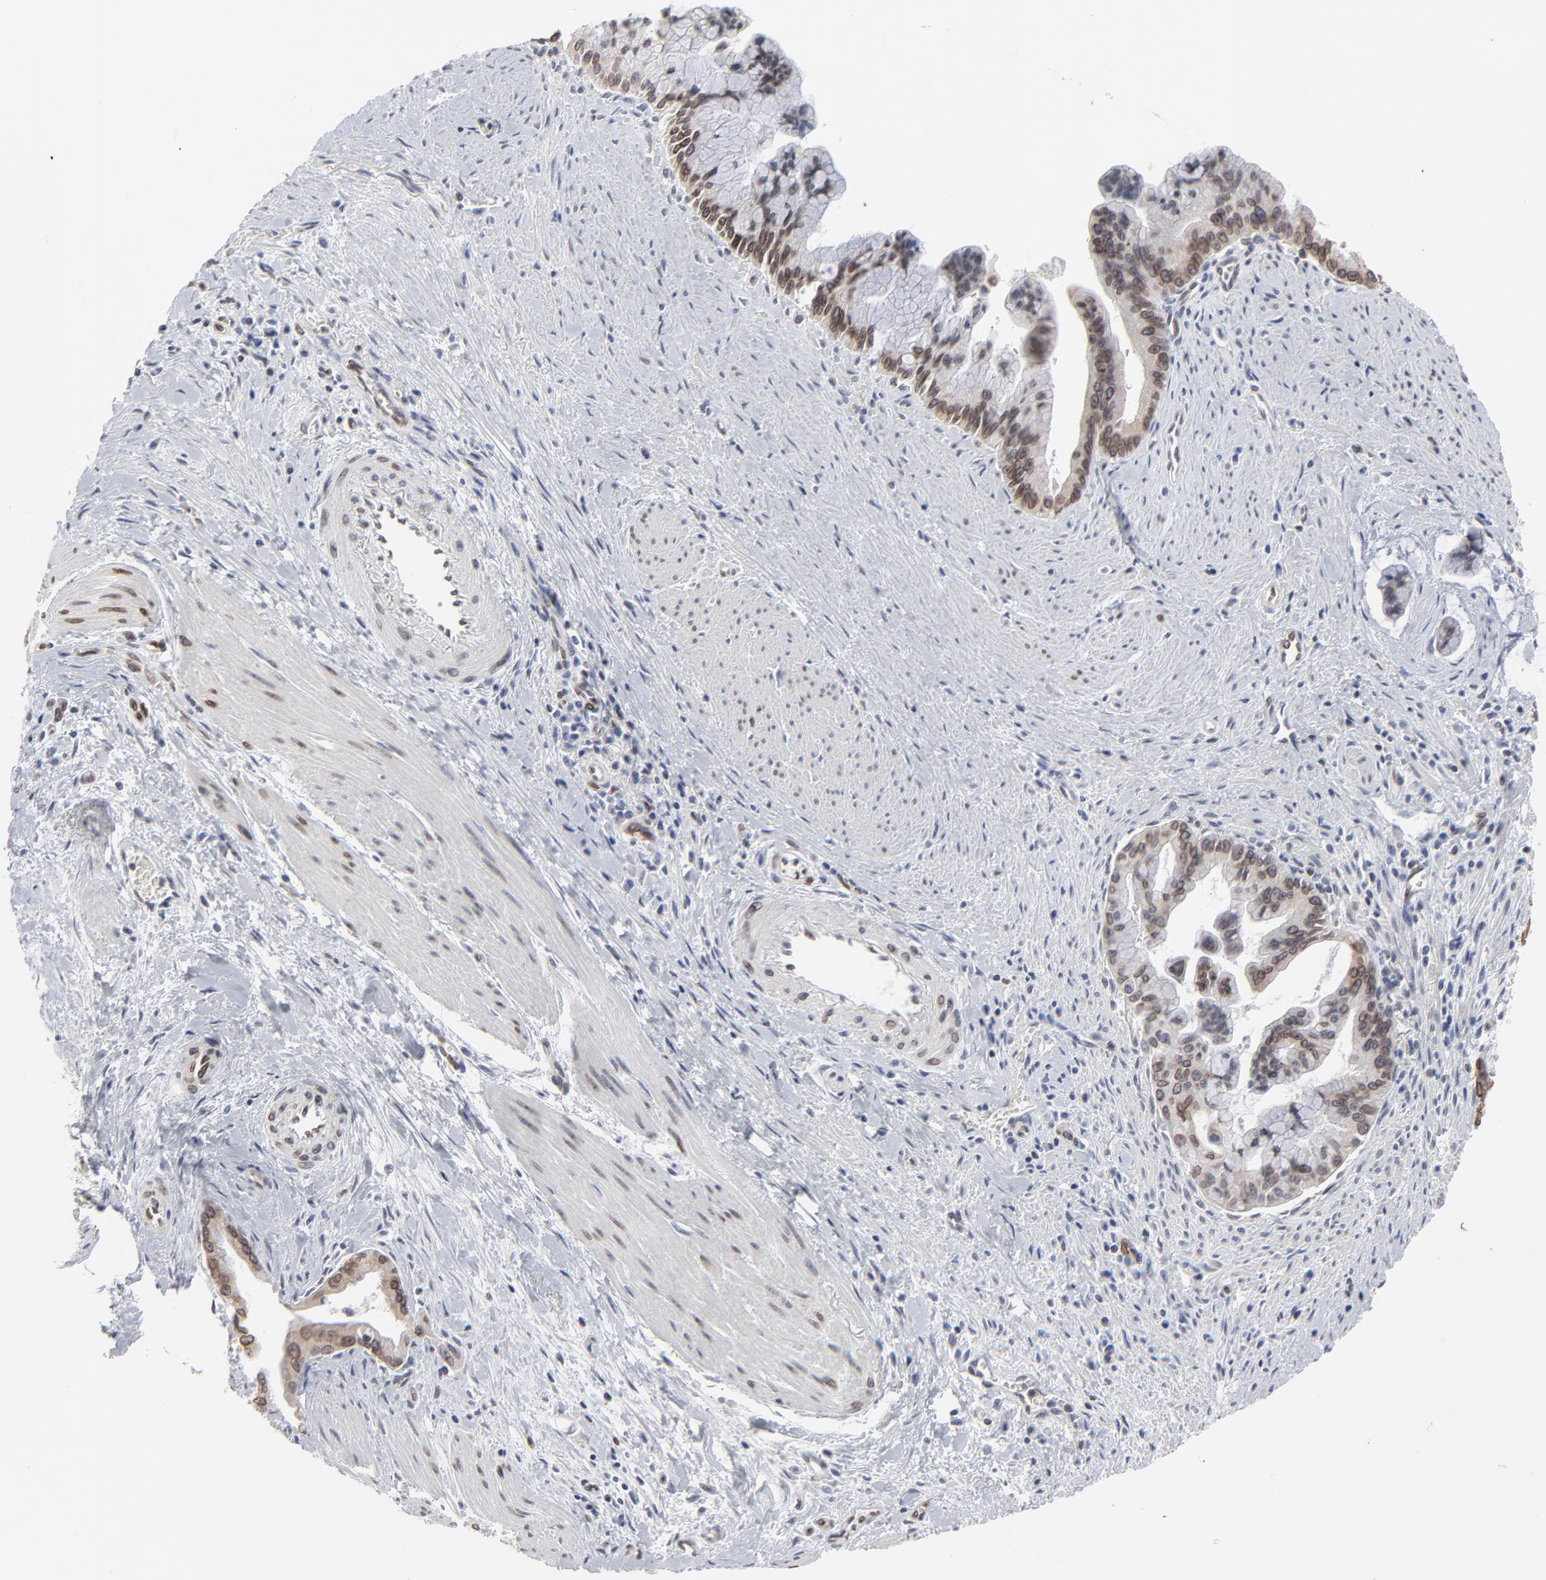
{"staining": {"intensity": "moderate", "quantity": ">75%", "location": "cytoplasmic/membranous,nuclear"}, "tissue": "pancreatic cancer", "cell_type": "Tumor cells", "image_type": "cancer", "snomed": [{"axis": "morphology", "description": "Adenocarcinoma, NOS"}, {"axis": "topography", "description": "Pancreas"}], "caption": "Pancreatic cancer was stained to show a protein in brown. There is medium levels of moderate cytoplasmic/membranous and nuclear staining in about >75% of tumor cells.", "gene": "SYNE2", "patient": {"sex": "male", "age": 59}}